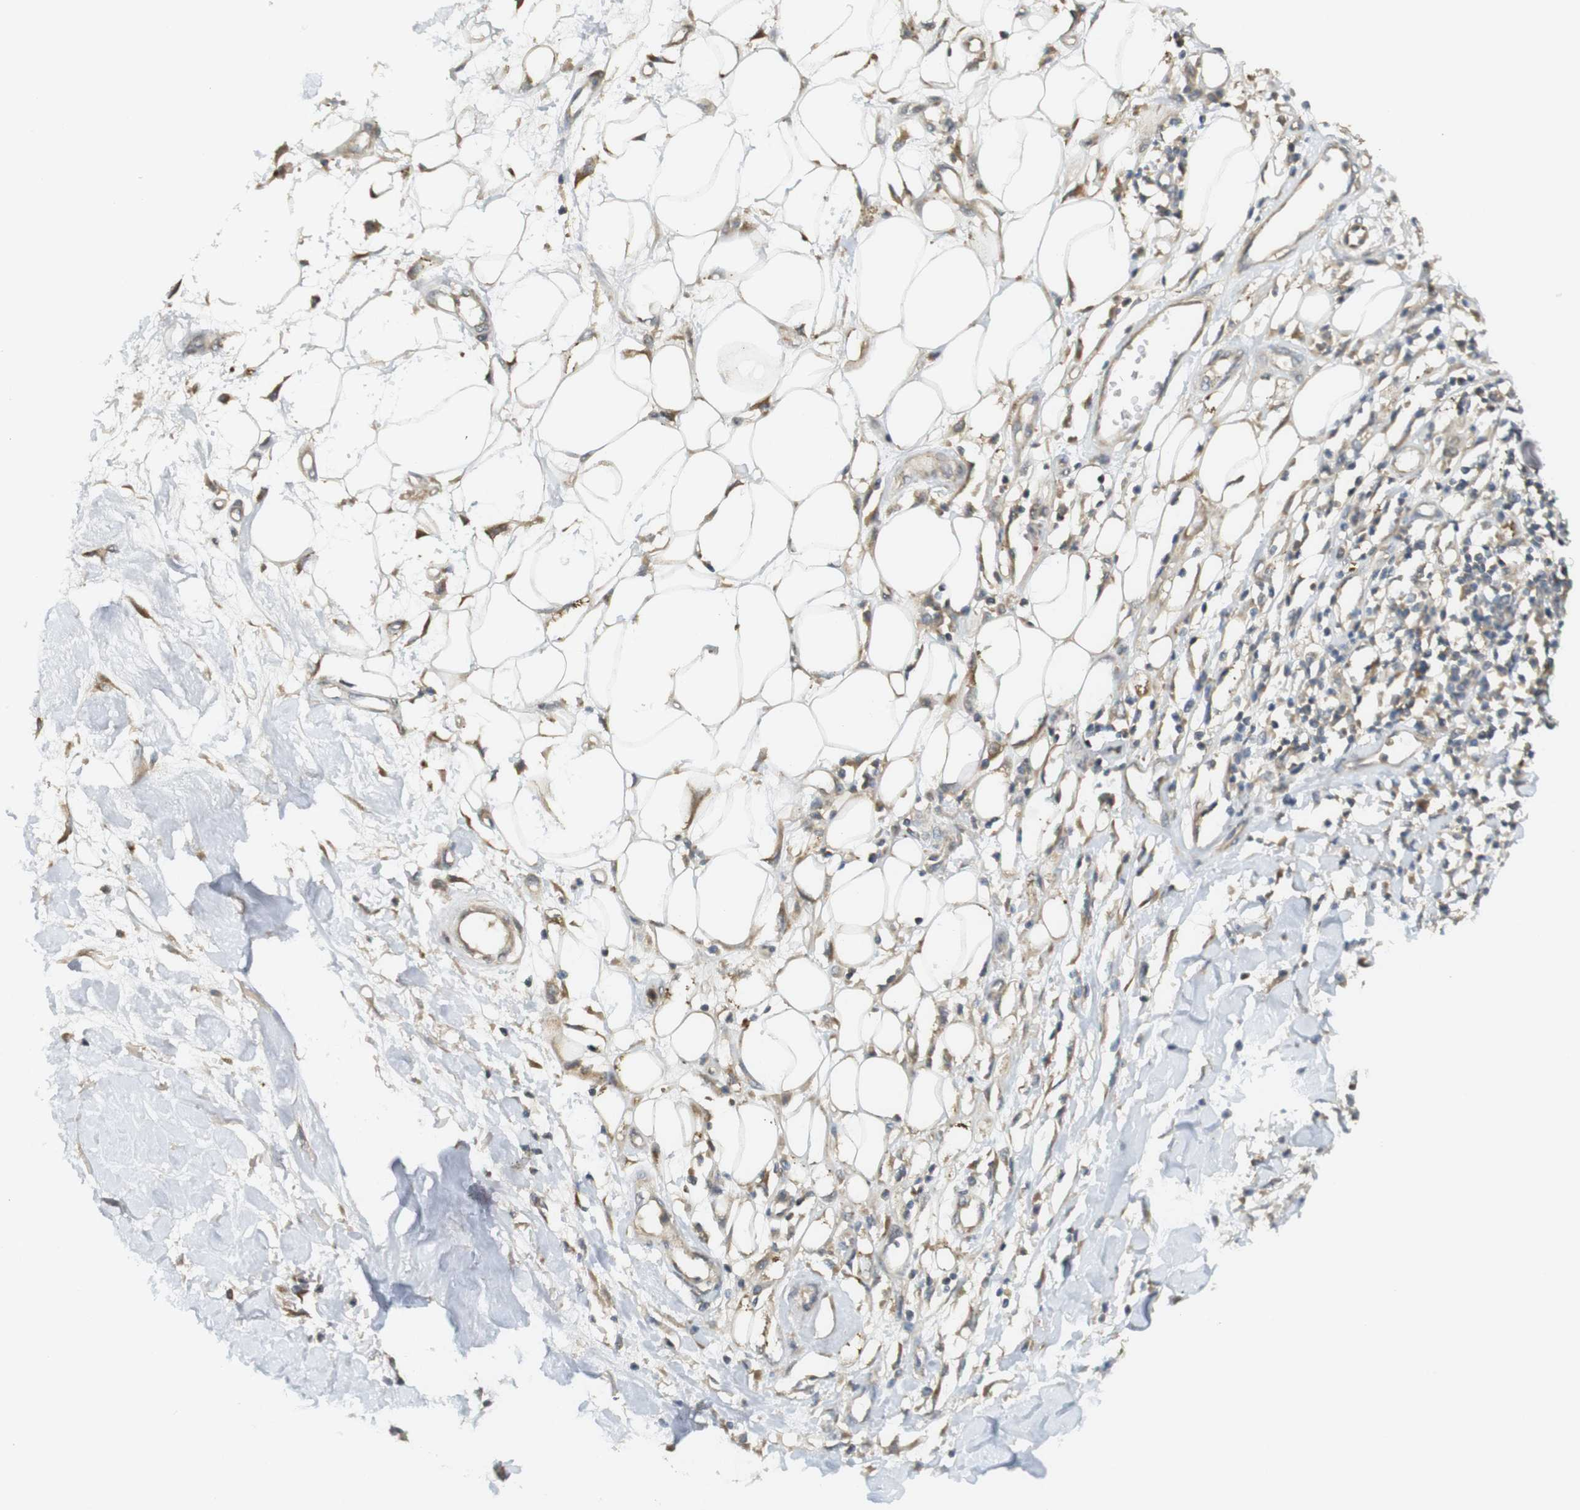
{"staining": {"intensity": "weak", "quantity": "25%-75%", "location": "cytoplasmic/membranous"}, "tissue": "adipose tissue", "cell_type": "Adipocytes", "image_type": "normal", "snomed": [{"axis": "morphology", "description": "Normal tissue, NOS"}, {"axis": "morphology", "description": "Squamous cell carcinoma, NOS"}, {"axis": "topography", "description": "Skin"}, {"axis": "topography", "description": "Peripheral nerve tissue"}], "caption": "Unremarkable adipose tissue reveals weak cytoplasmic/membranous staining in approximately 25%-75% of adipocytes.", "gene": "CLRN3", "patient": {"sex": "male", "age": 83}}